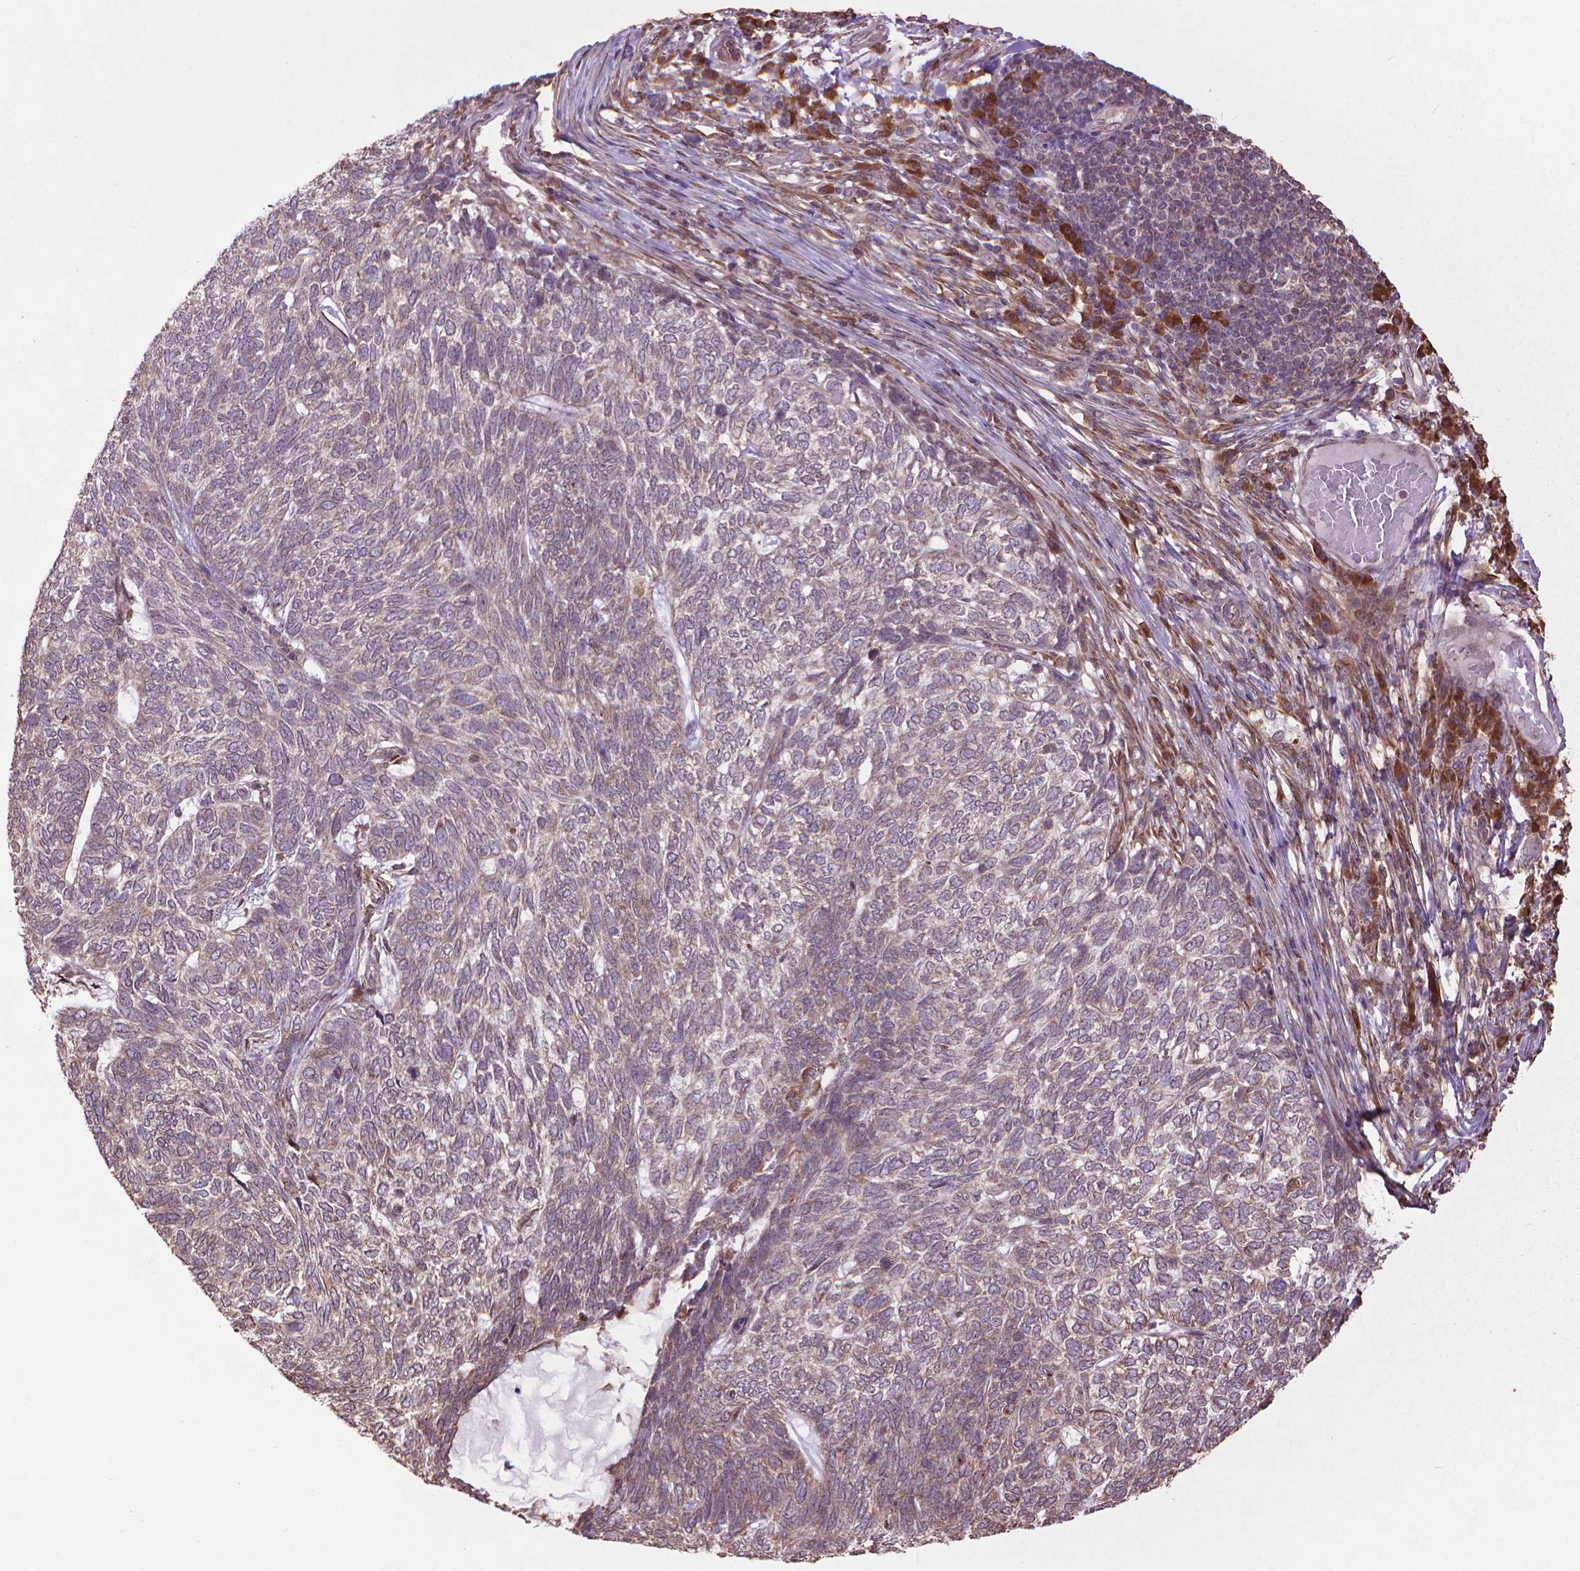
{"staining": {"intensity": "weak", "quantity": "25%-75%", "location": "cytoplasmic/membranous"}, "tissue": "skin cancer", "cell_type": "Tumor cells", "image_type": "cancer", "snomed": [{"axis": "morphology", "description": "Basal cell carcinoma"}, {"axis": "topography", "description": "Skin"}], "caption": "Skin cancer (basal cell carcinoma) tissue displays weak cytoplasmic/membranous staining in about 25%-75% of tumor cells, visualized by immunohistochemistry.", "gene": "GAS1", "patient": {"sex": "female", "age": 65}}